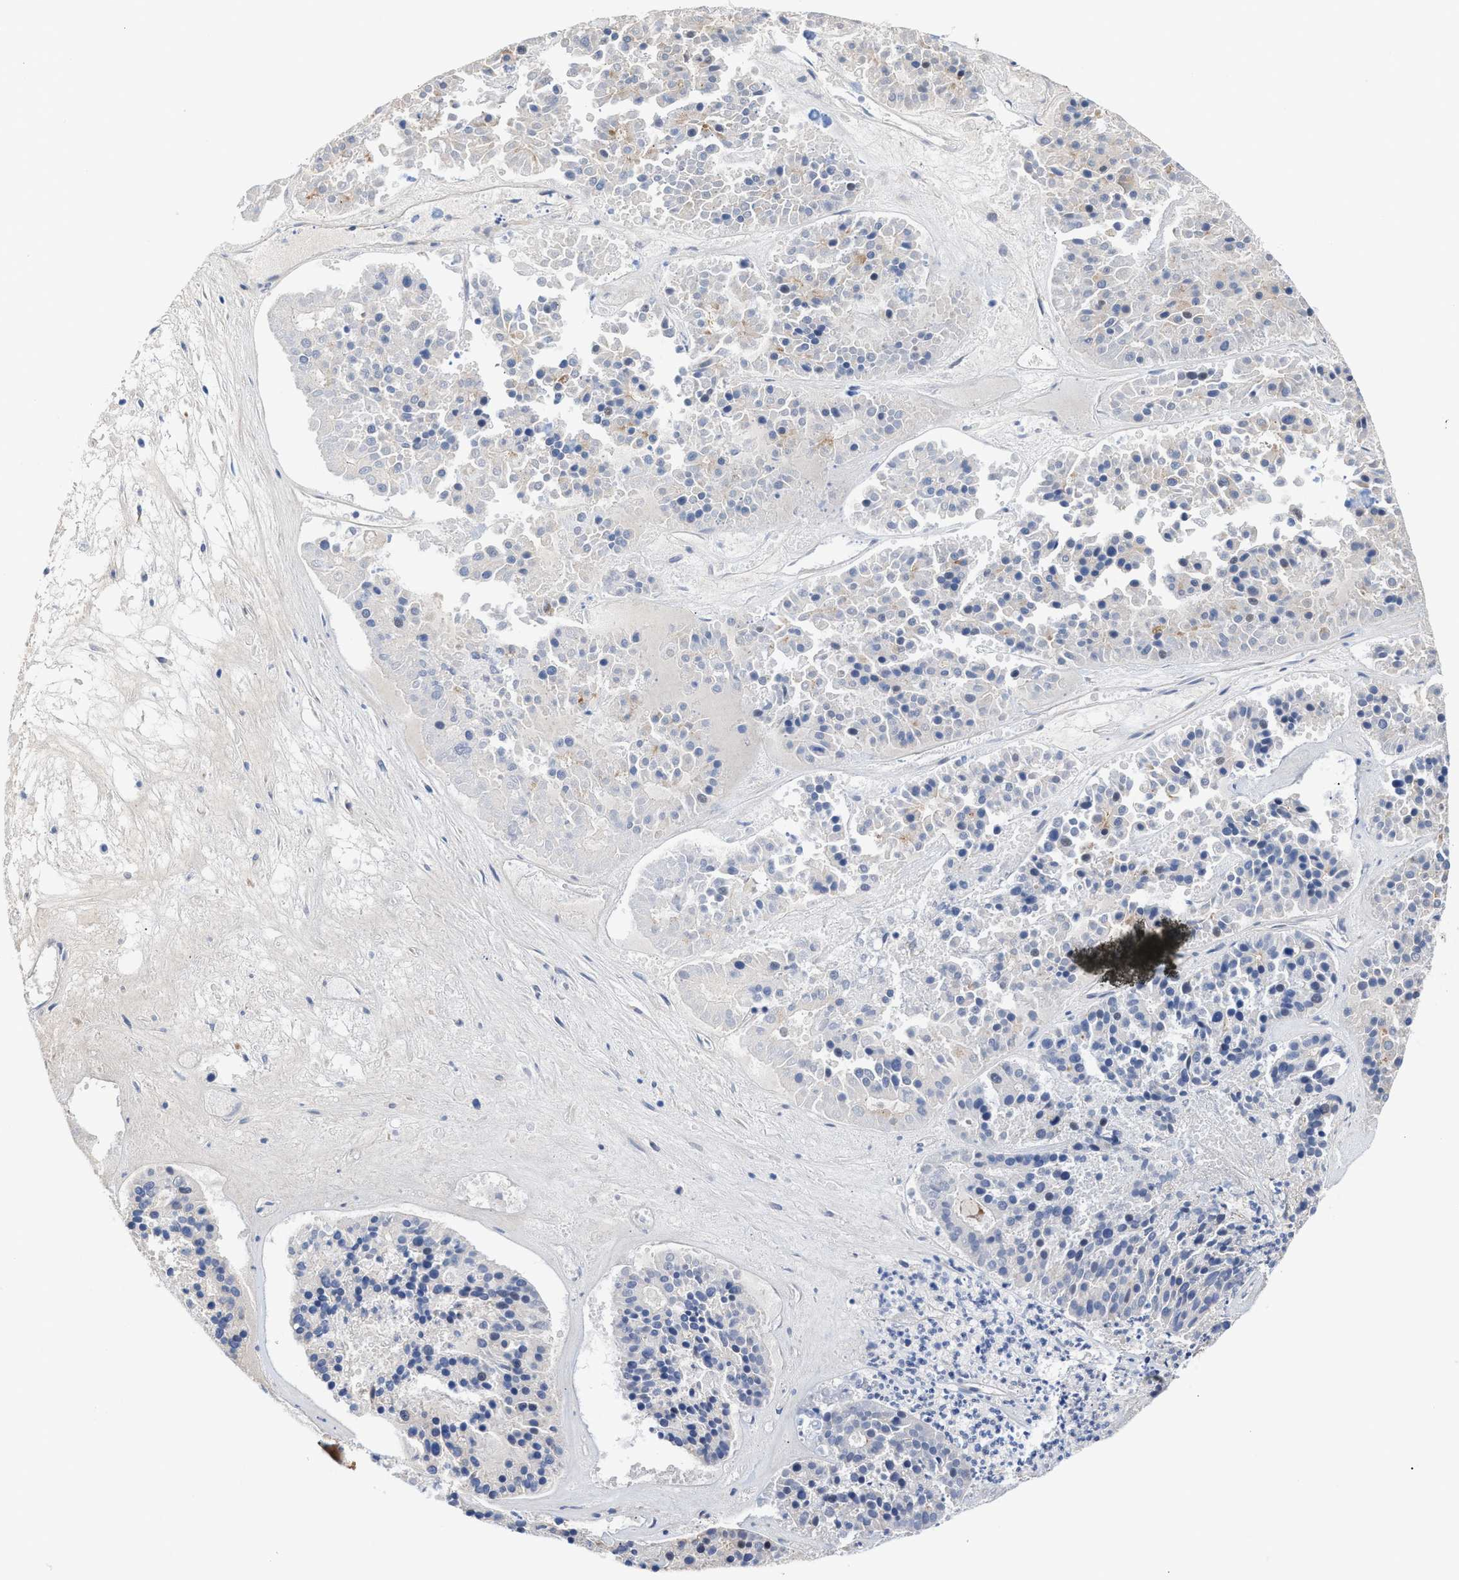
{"staining": {"intensity": "negative", "quantity": "none", "location": "none"}, "tissue": "pancreatic cancer", "cell_type": "Tumor cells", "image_type": "cancer", "snomed": [{"axis": "morphology", "description": "Adenocarcinoma, NOS"}, {"axis": "topography", "description": "Pancreas"}], "caption": "IHC image of neoplastic tissue: human pancreatic adenocarcinoma stained with DAB (3,3'-diaminobenzidine) reveals no significant protein positivity in tumor cells.", "gene": "JAG1", "patient": {"sex": "male", "age": 50}}